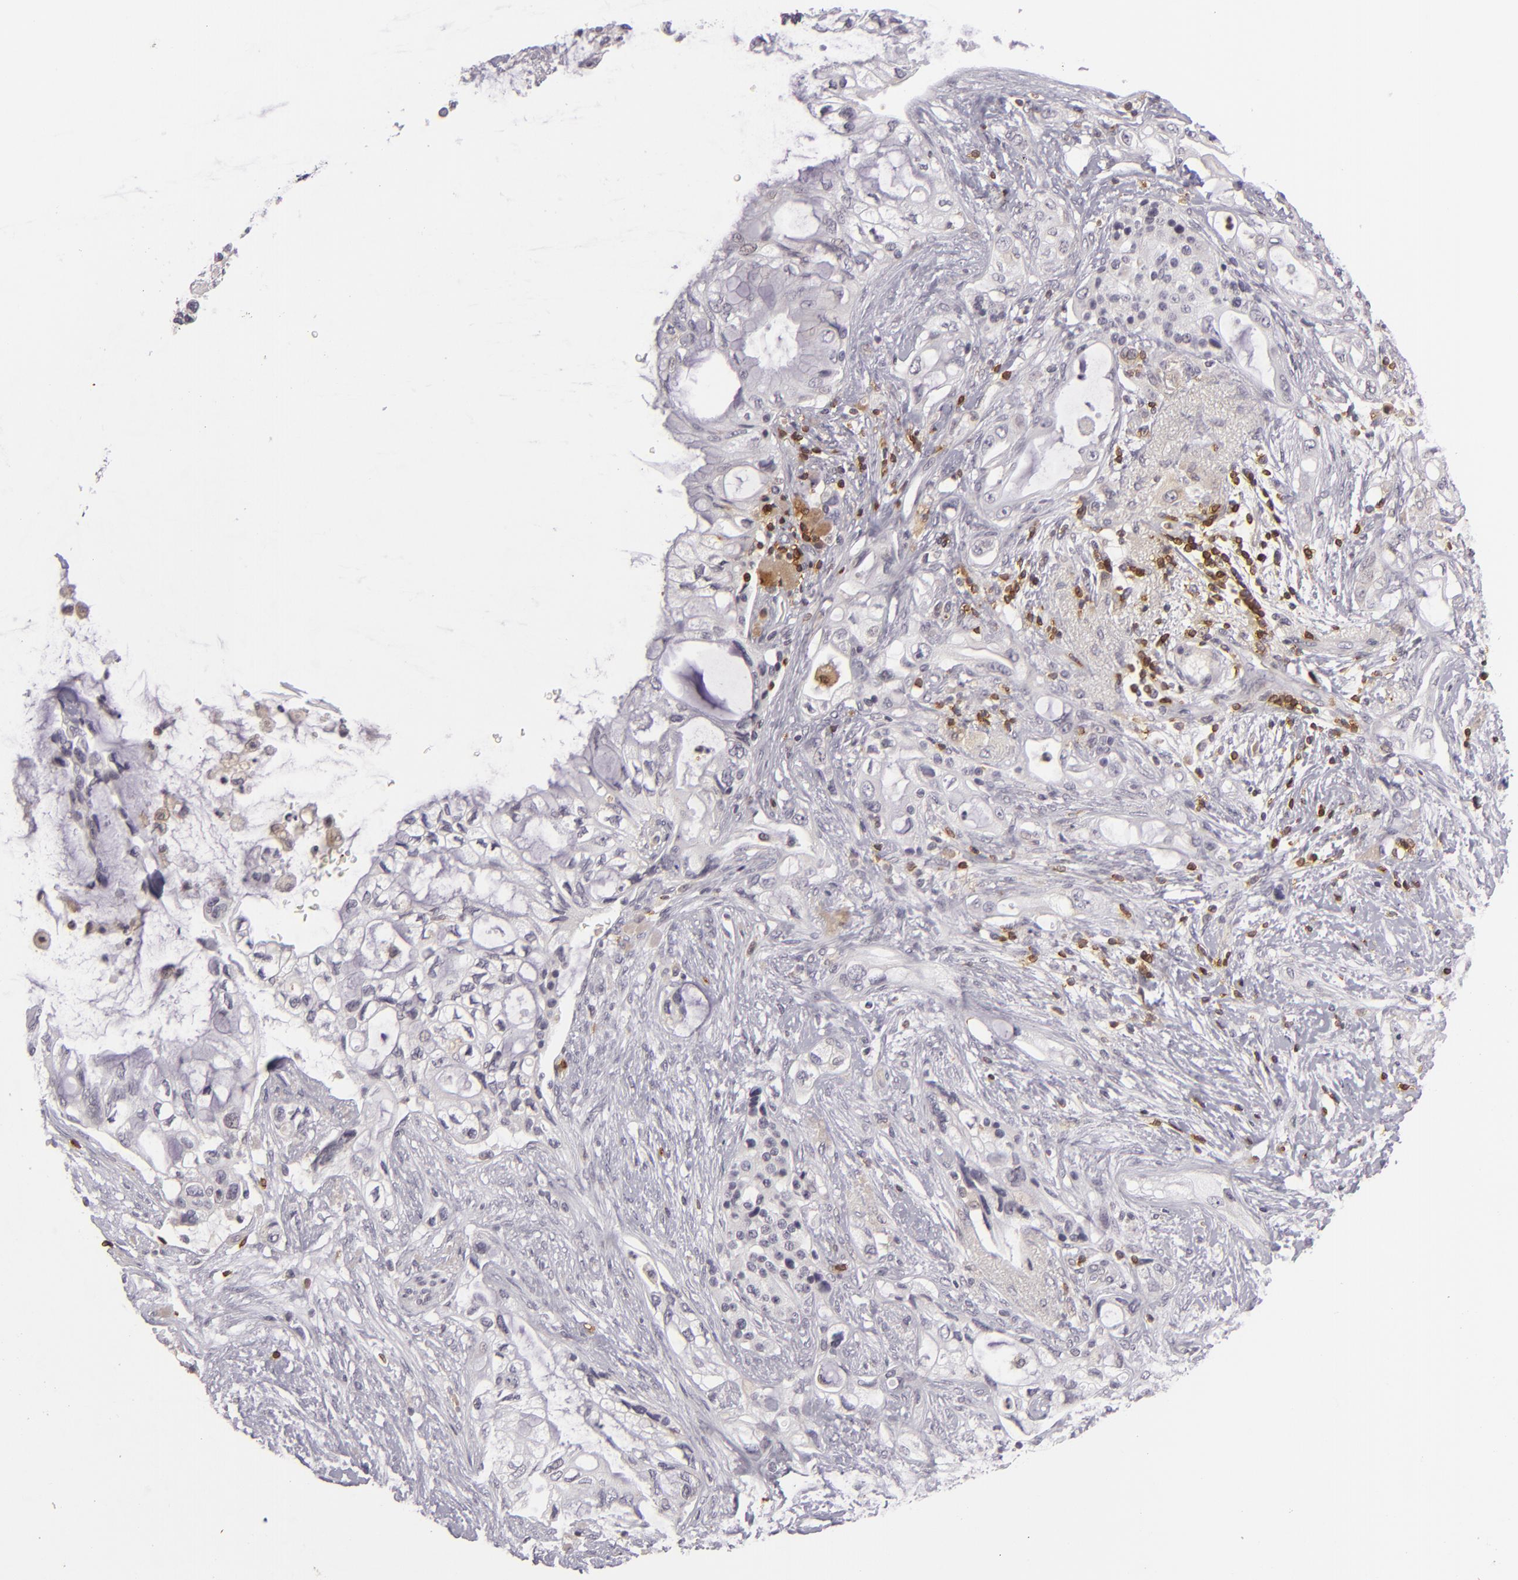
{"staining": {"intensity": "weak", "quantity": "<25%", "location": "cytoplasmic/membranous"}, "tissue": "pancreatic cancer", "cell_type": "Tumor cells", "image_type": "cancer", "snomed": [{"axis": "morphology", "description": "Adenocarcinoma, NOS"}, {"axis": "topography", "description": "Pancreas"}], "caption": "This is a photomicrograph of immunohistochemistry staining of adenocarcinoma (pancreatic), which shows no expression in tumor cells.", "gene": "APOBEC3G", "patient": {"sex": "female", "age": 70}}